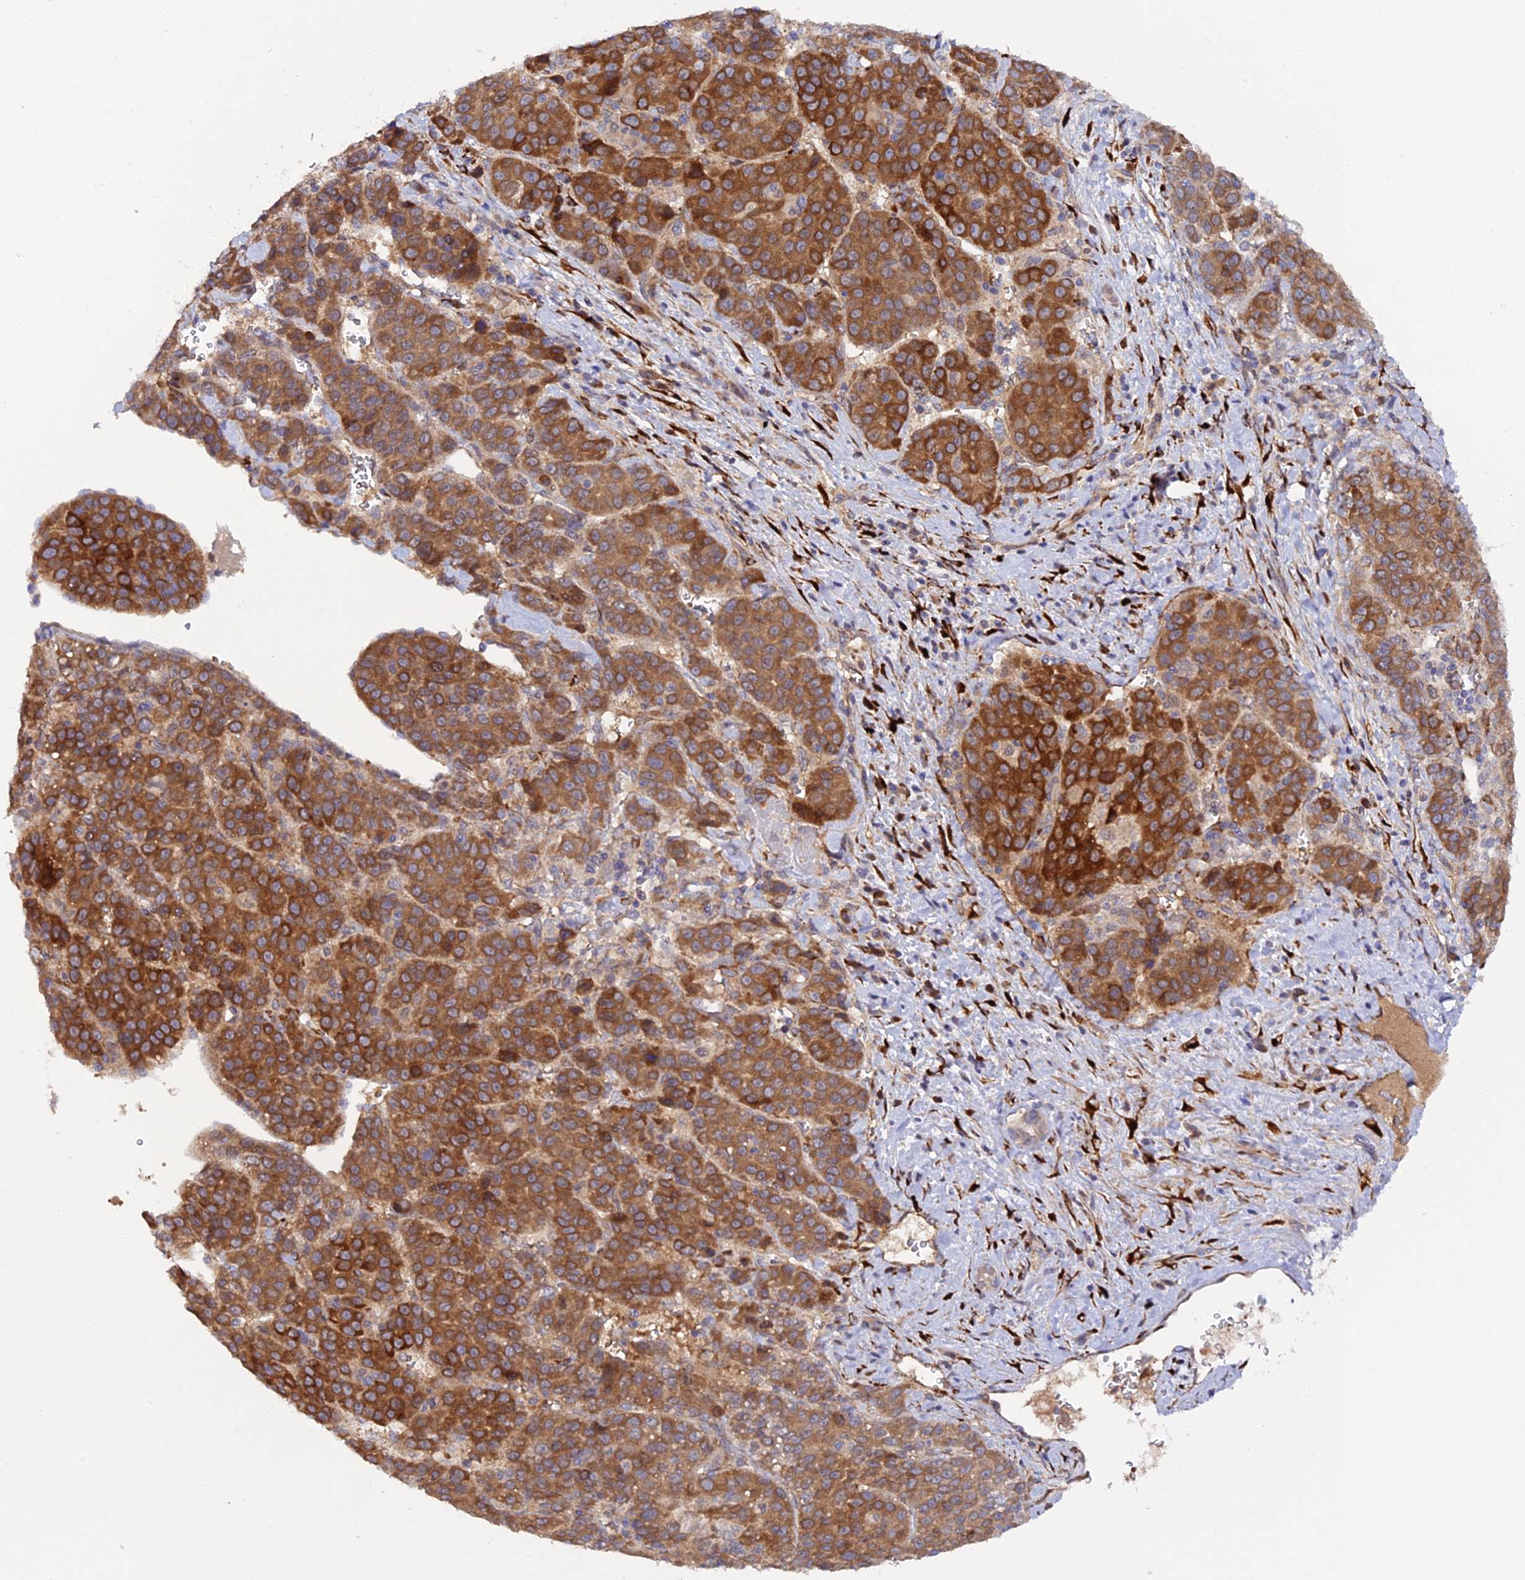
{"staining": {"intensity": "strong", "quantity": ">75%", "location": "cytoplasmic/membranous"}, "tissue": "liver cancer", "cell_type": "Tumor cells", "image_type": "cancer", "snomed": [{"axis": "morphology", "description": "Carcinoma, Hepatocellular, NOS"}, {"axis": "topography", "description": "Liver"}], "caption": "Protein analysis of hepatocellular carcinoma (liver) tissue demonstrates strong cytoplasmic/membranous expression in approximately >75% of tumor cells. (DAB = brown stain, brightfield microscopy at high magnification).", "gene": "P3H3", "patient": {"sex": "female", "age": 53}}